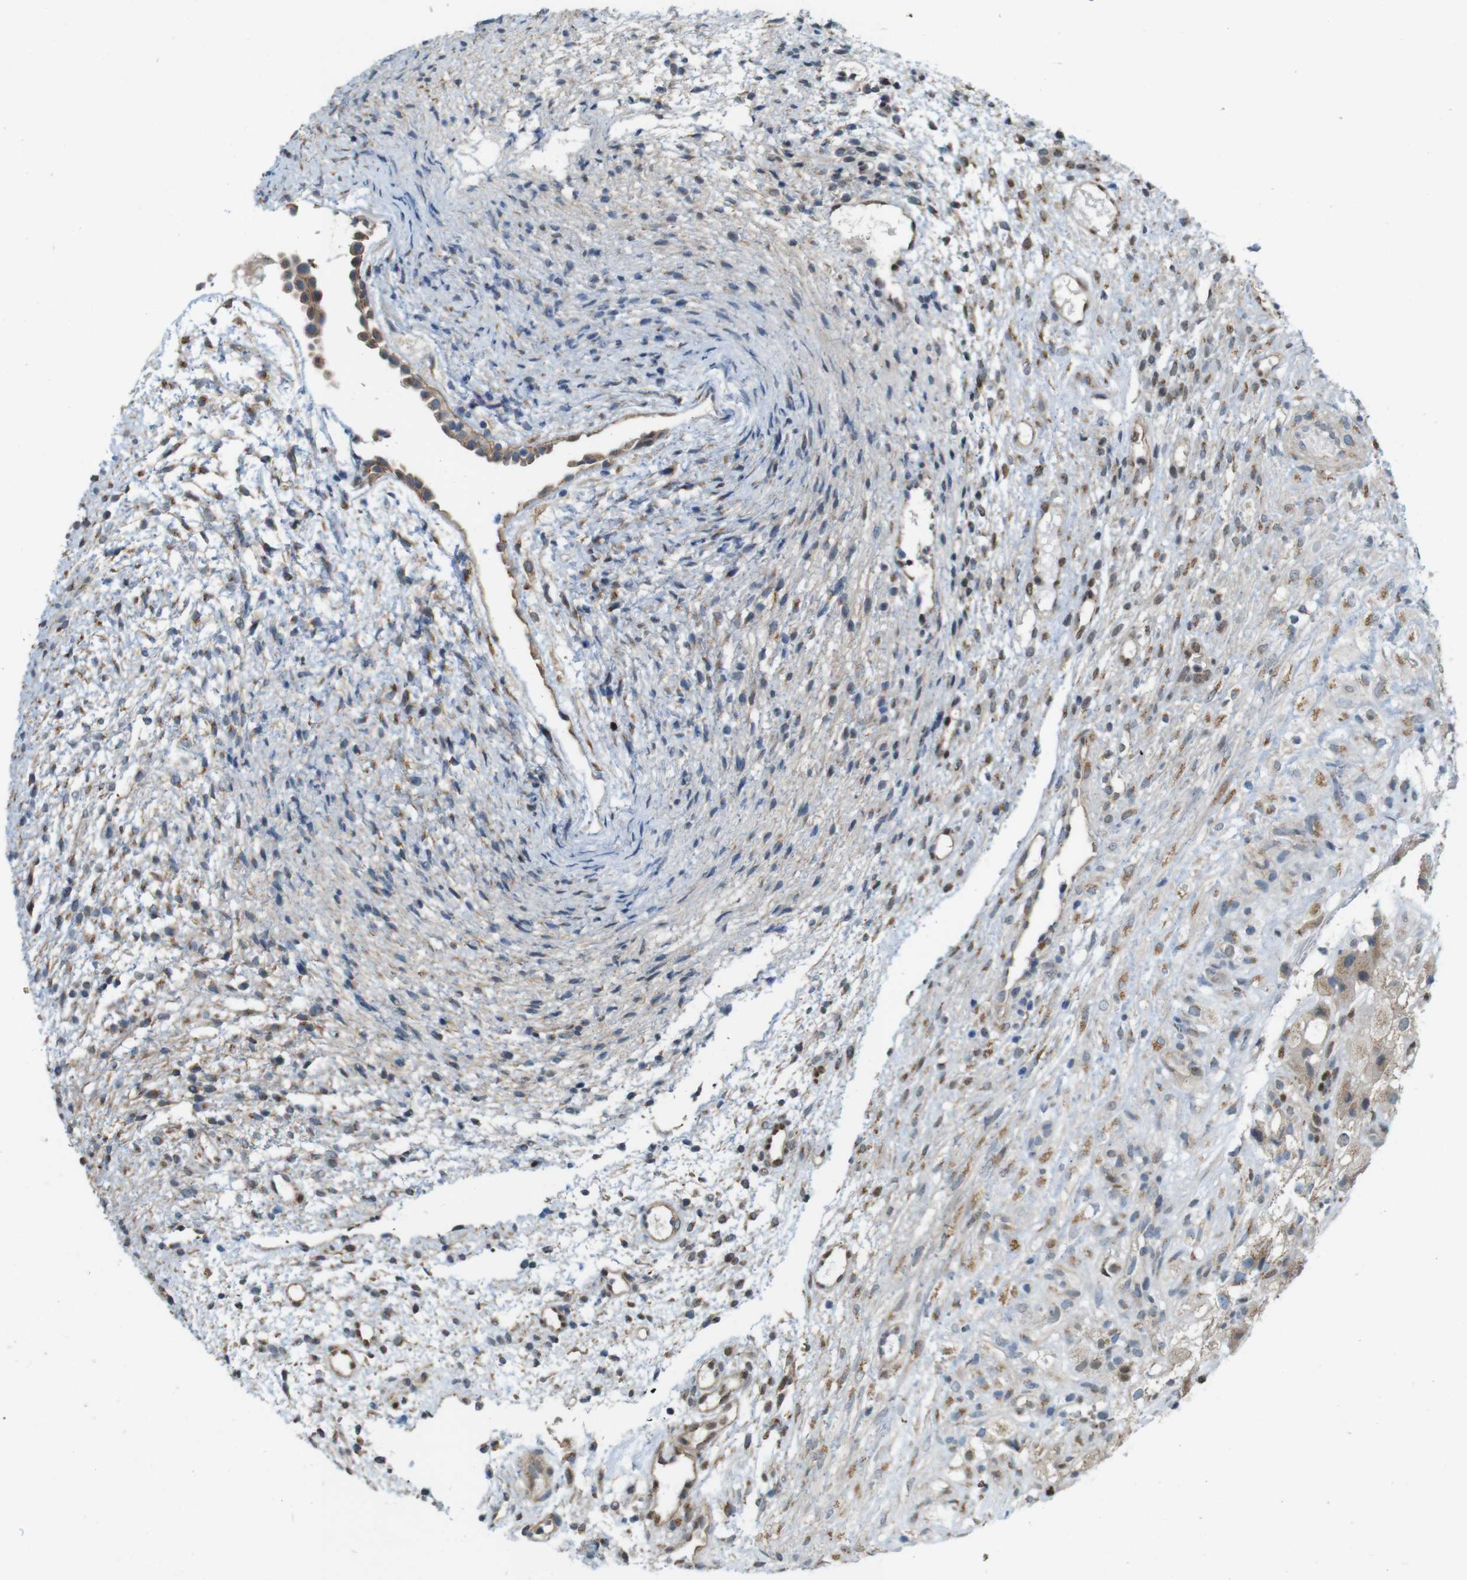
{"staining": {"intensity": "weak", "quantity": "25%-75%", "location": "nuclear"}, "tissue": "ovary", "cell_type": "Ovarian stroma cells", "image_type": "normal", "snomed": [{"axis": "morphology", "description": "Normal tissue, NOS"}, {"axis": "morphology", "description": "Cyst, NOS"}, {"axis": "topography", "description": "Ovary"}], "caption": "Immunohistochemistry (IHC) of unremarkable human ovary shows low levels of weak nuclear positivity in about 25%-75% of ovarian stroma cells. (Brightfield microscopy of DAB IHC at high magnification).", "gene": "SKI", "patient": {"sex": "female", "age": 18}}